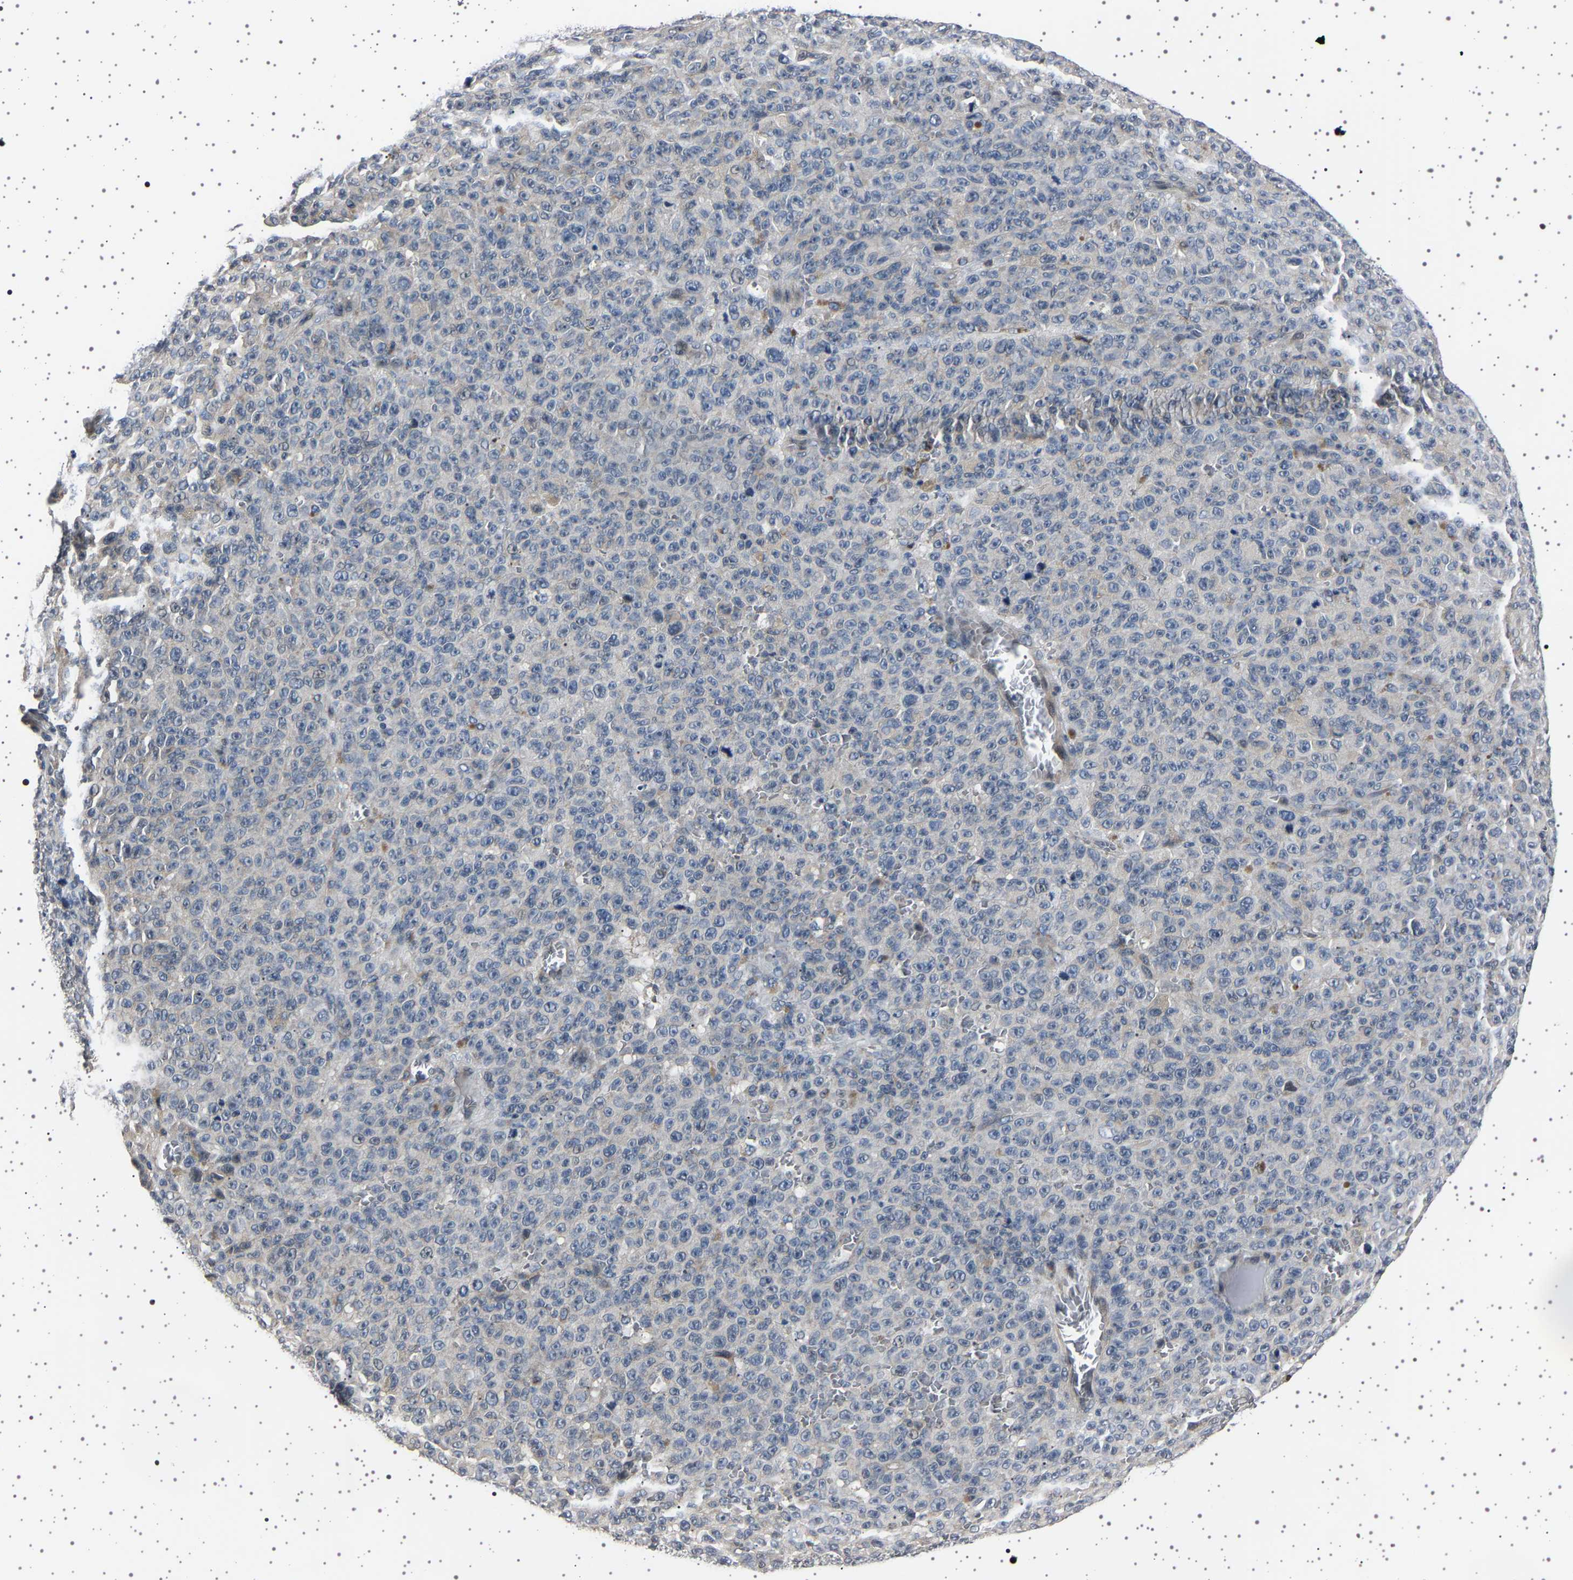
{"staining": {"intensity": "negative", "quantity": "none", "location": "none"}, "tissue": "melanoma", "cell_type": "Tumor cells", "image_type": "cancer", "snomed": [{"axis": "morphology", "description": "Malignant melanoma, NOS"}, {"axis": "topography", "description": "Skin"}], "caption": "Tumor cells show no significant positivity in malignant melanoma. (Brightfield microscopy of DAB (3,3'-diaminobenzidine) immunohistochemistry at high magnification).", "gene": "IL10RB", "patient": {"sex": "female", "age": 82}}